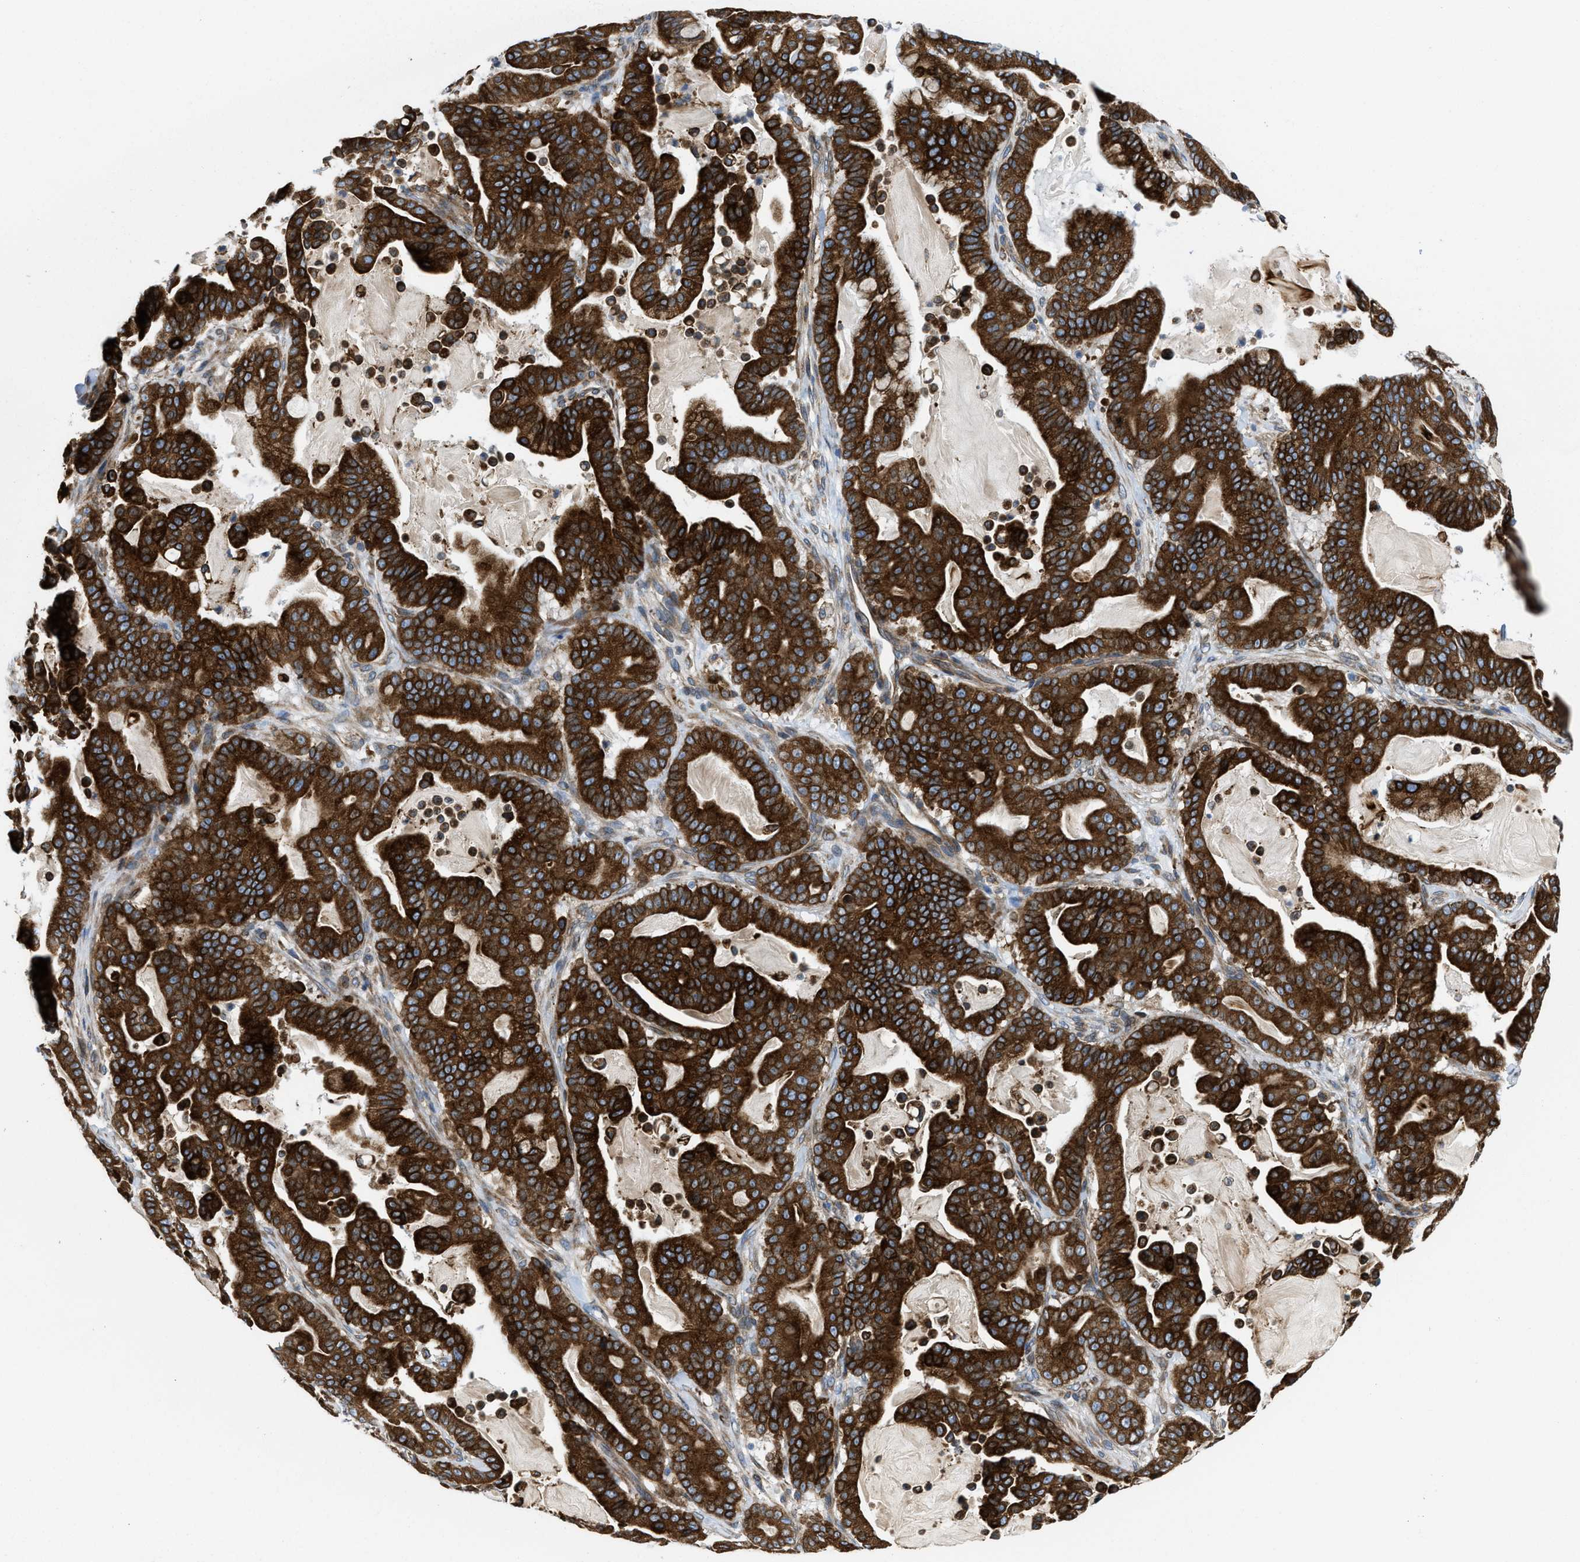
{"staining": {"intensity": "strong", "quantity": ">75%", "location": "cytoplasmic/membranous"}, "tissue": "pancreatic cancer", "cell_type": "Tumor cells", "image_type": "cancer", "snomed": [{"axis": "morphology", "description": "Adenocarcinoma, NOS"}, {"axis": "topography", "description": "Pancreas"}], "caption": "Protein staining of pancreatic cancer (adenocarcinoma) tissue reveals strong cytoplasmic/membranous positivity in approximately >75% of tumor cells. Ihc stains the protein in brown and the nuclei are stained blue.", "gene": "ERLIN2", "patient": {"sex": "male", "age": 63}}